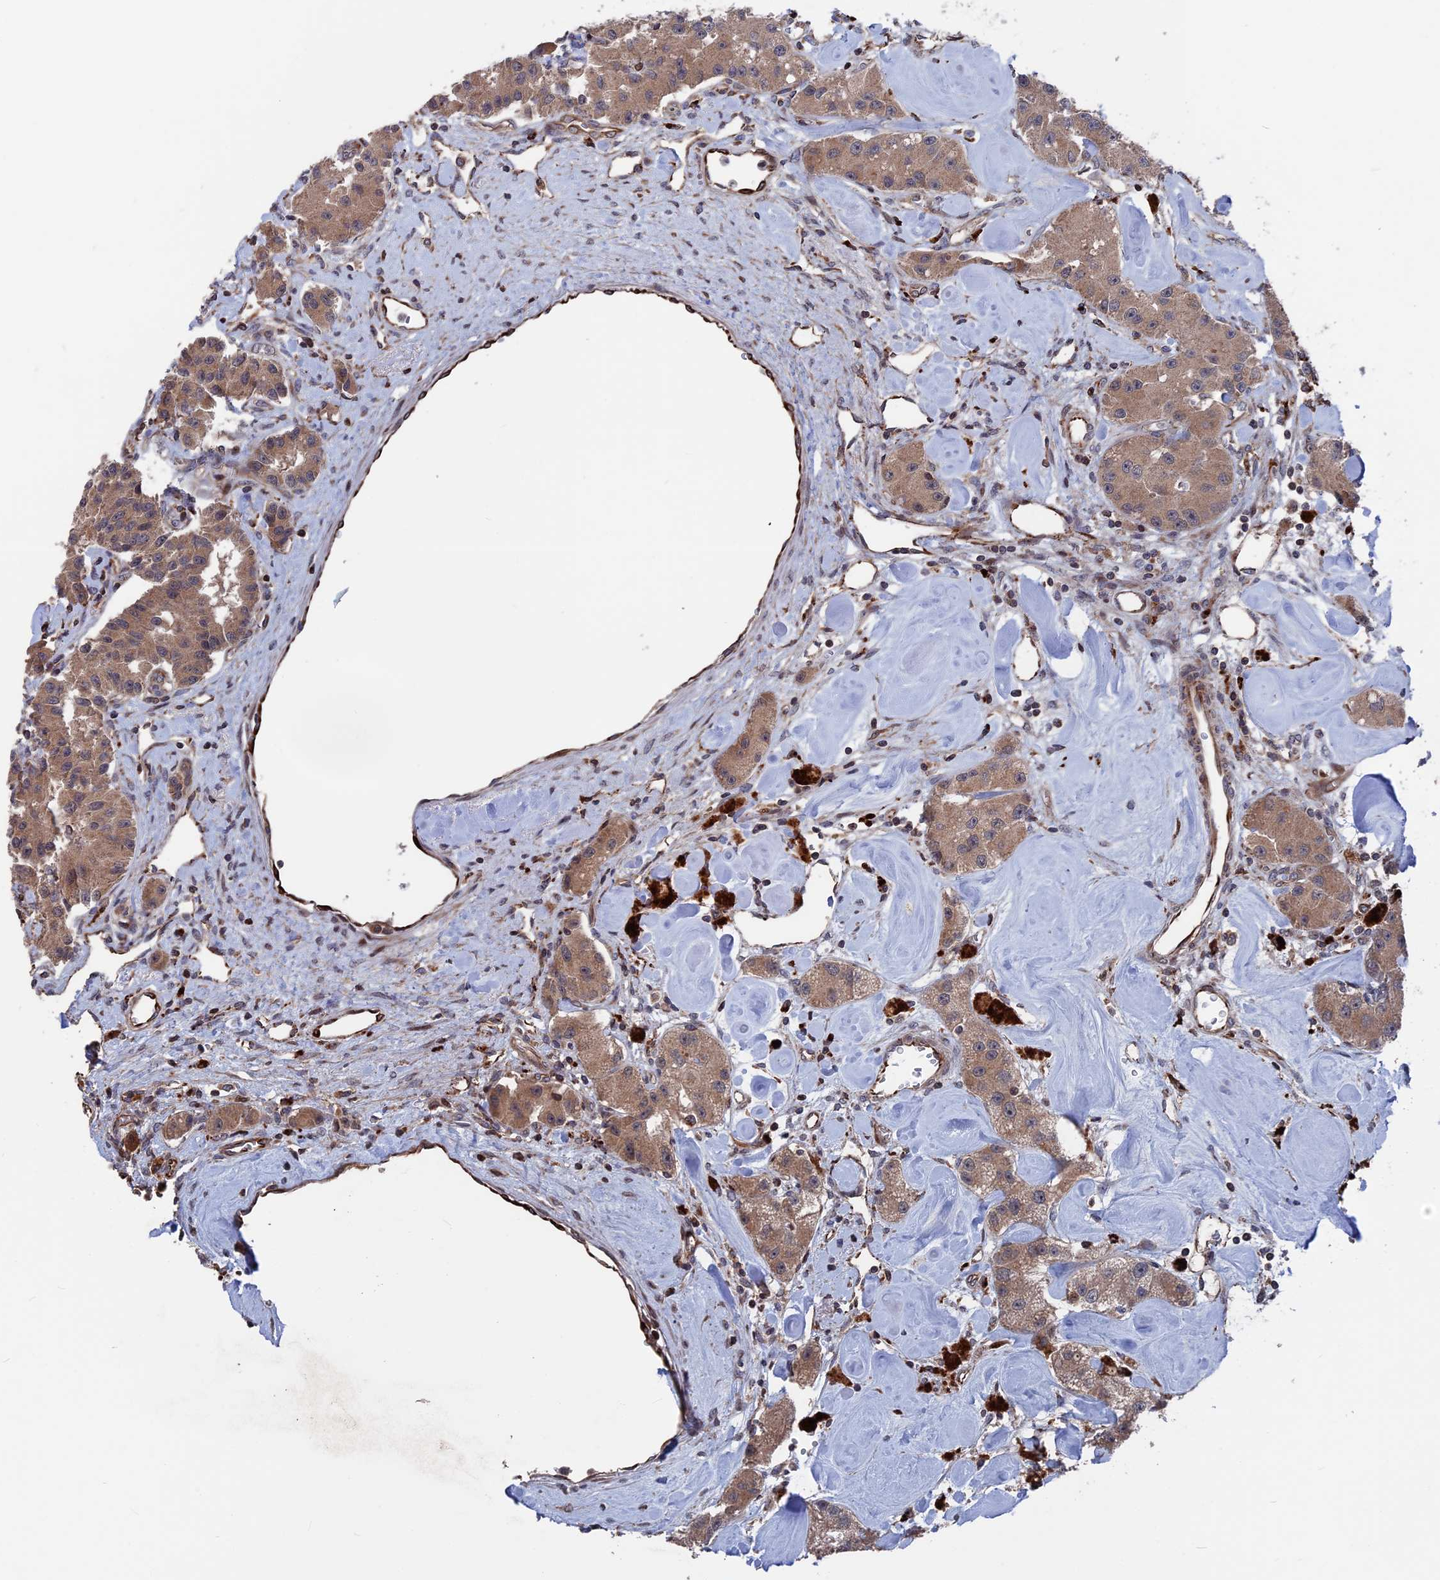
{"staining": {"intensity": "moderate", "quantity": ">75%", "location": "cytoplasmic/membranous"}, "tissue": "carcinoid", "cell_type": "Tumor cells", "image_type": "cancer", "snomed": [{"axis": "morphology", "description": "Carcinoid, malignant, NOS"}, {"axis": "topography", "description": "Pancreas"}], "caption": "High-magnification brightfield microscopy of carcinoid stained with DAB (3,3'-diaminobenzidine) (brown) and counterstained with hematoxylin (blue). tumor cells exhibit moderate cytoplasmic/membranous staining is appreciated in about>75% of cells.", "gene": "PLA2G15", "patient": {"sex": "male", "age": 41}}